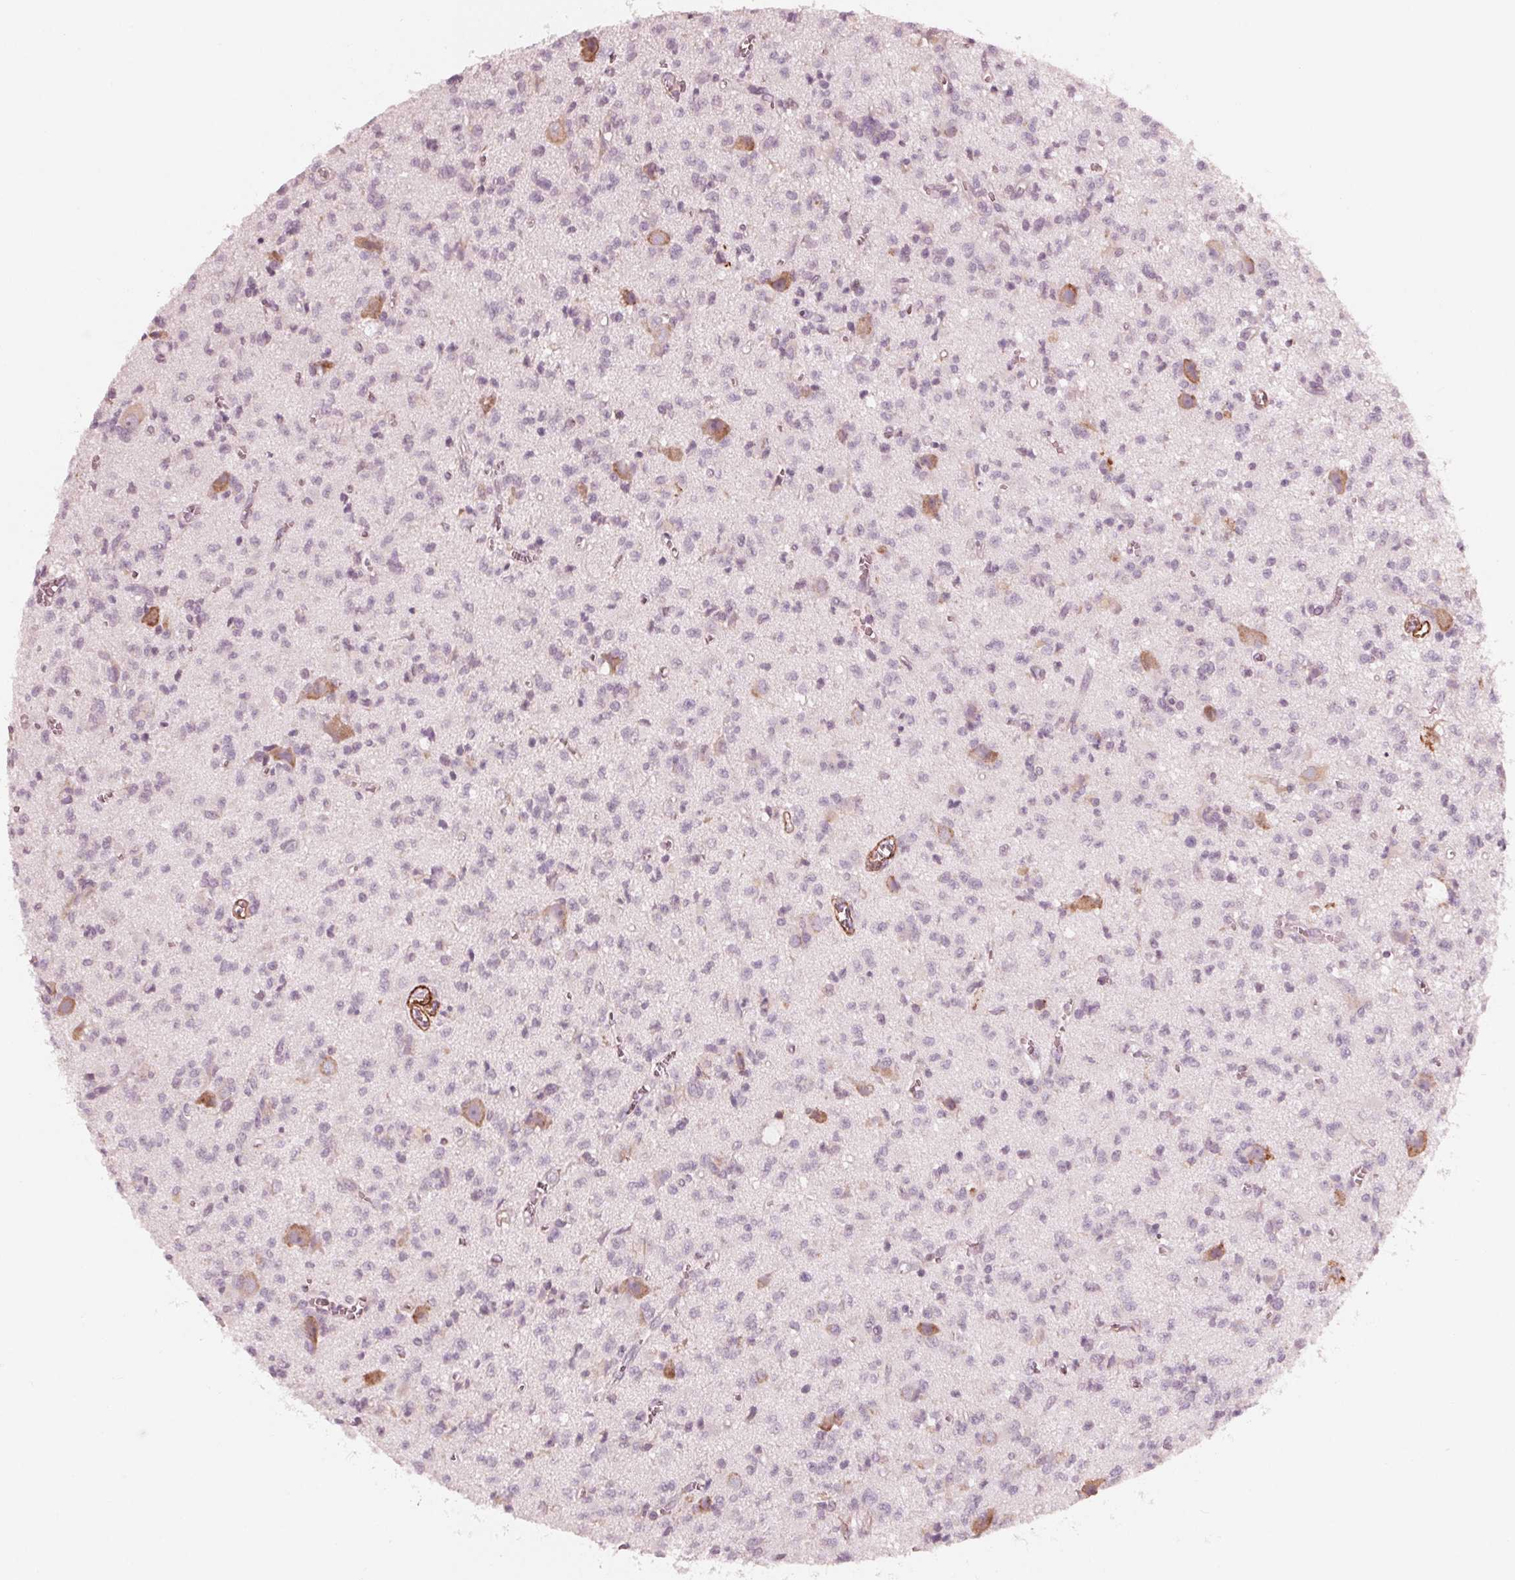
{"staining": {"intensity": "negative", "quantity": "none", "location": "none"}, "tissue": "glioma", "cell_type": "Tumor cells", "image_type": "cancer", "snomed": [{"axis": "morphology", "description": "Glioma, malignant, Low grade"}, {"axis": "topography", "description": "Brain"}], "caption": "Glioma was stained to show a protein in brown. There is no significant staining in tumor cells.", "gene": "MIER3", "patient": {"sex": "male", "age": 64}}